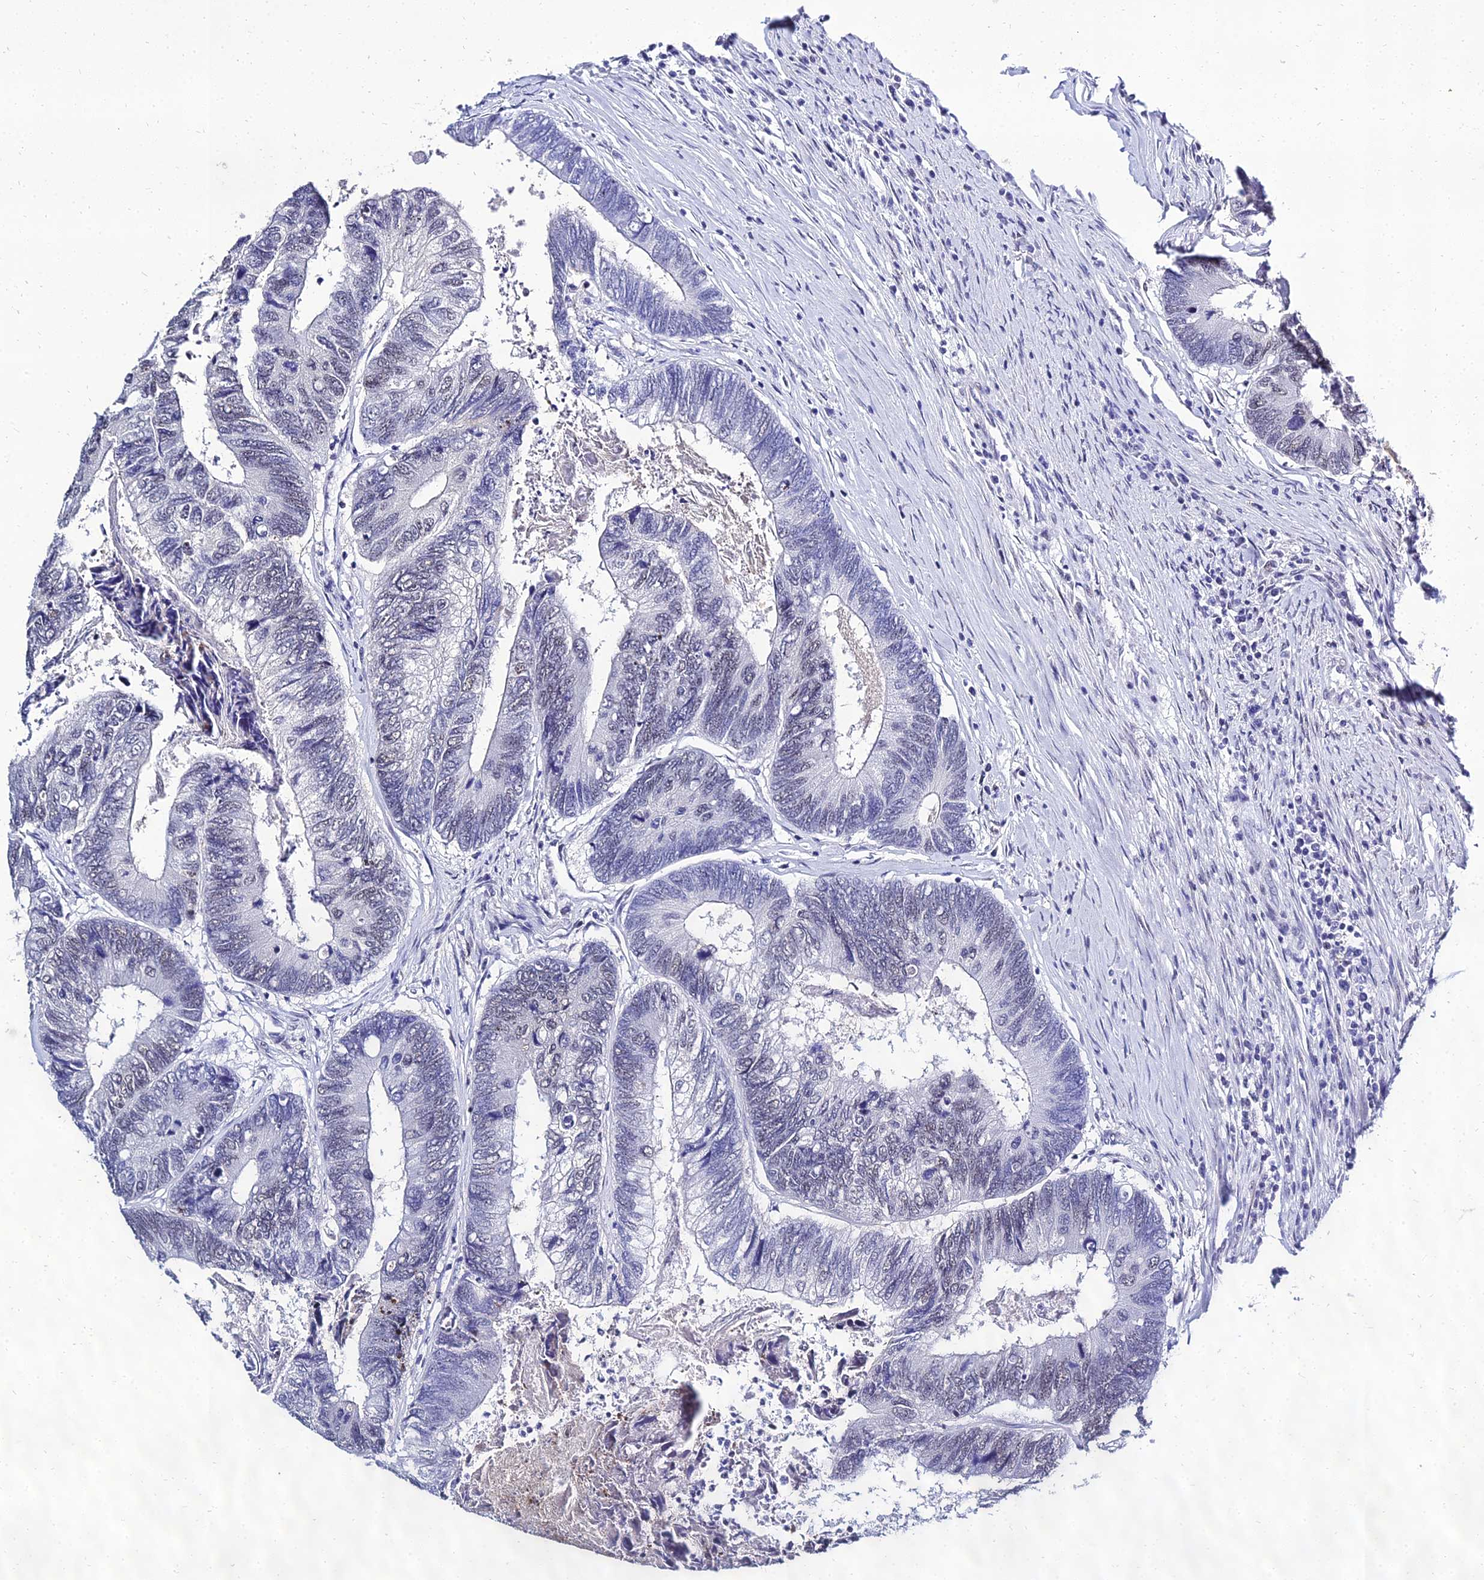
{"staining": {"intensity": "negative", "quantity": "none", "location": "none"}, "tissue": "colorectal cancer", "cell_type": "Tumor cells", "image_type": "cancer", "snomed": [{"axis": "morphology", "description": "Adenocarcinoma, NOS"}, {"axis": "topography", "description": "Colon"}], "caption": "DAB (3,3'-diaminobenzidine) immunohistochemical staining of adenocarcinoma (colorectal) reveals no significant positivity in tumor cells. The staining was performed using DAB (3,3'-diaminobenzidine) to visualize the protein expression in brown, while the nuclei were stained in blue with hematoxylin (Magnification: 20x).", "gene": "PPP4R2", "patient": {"sex": "female", "age": 67}}